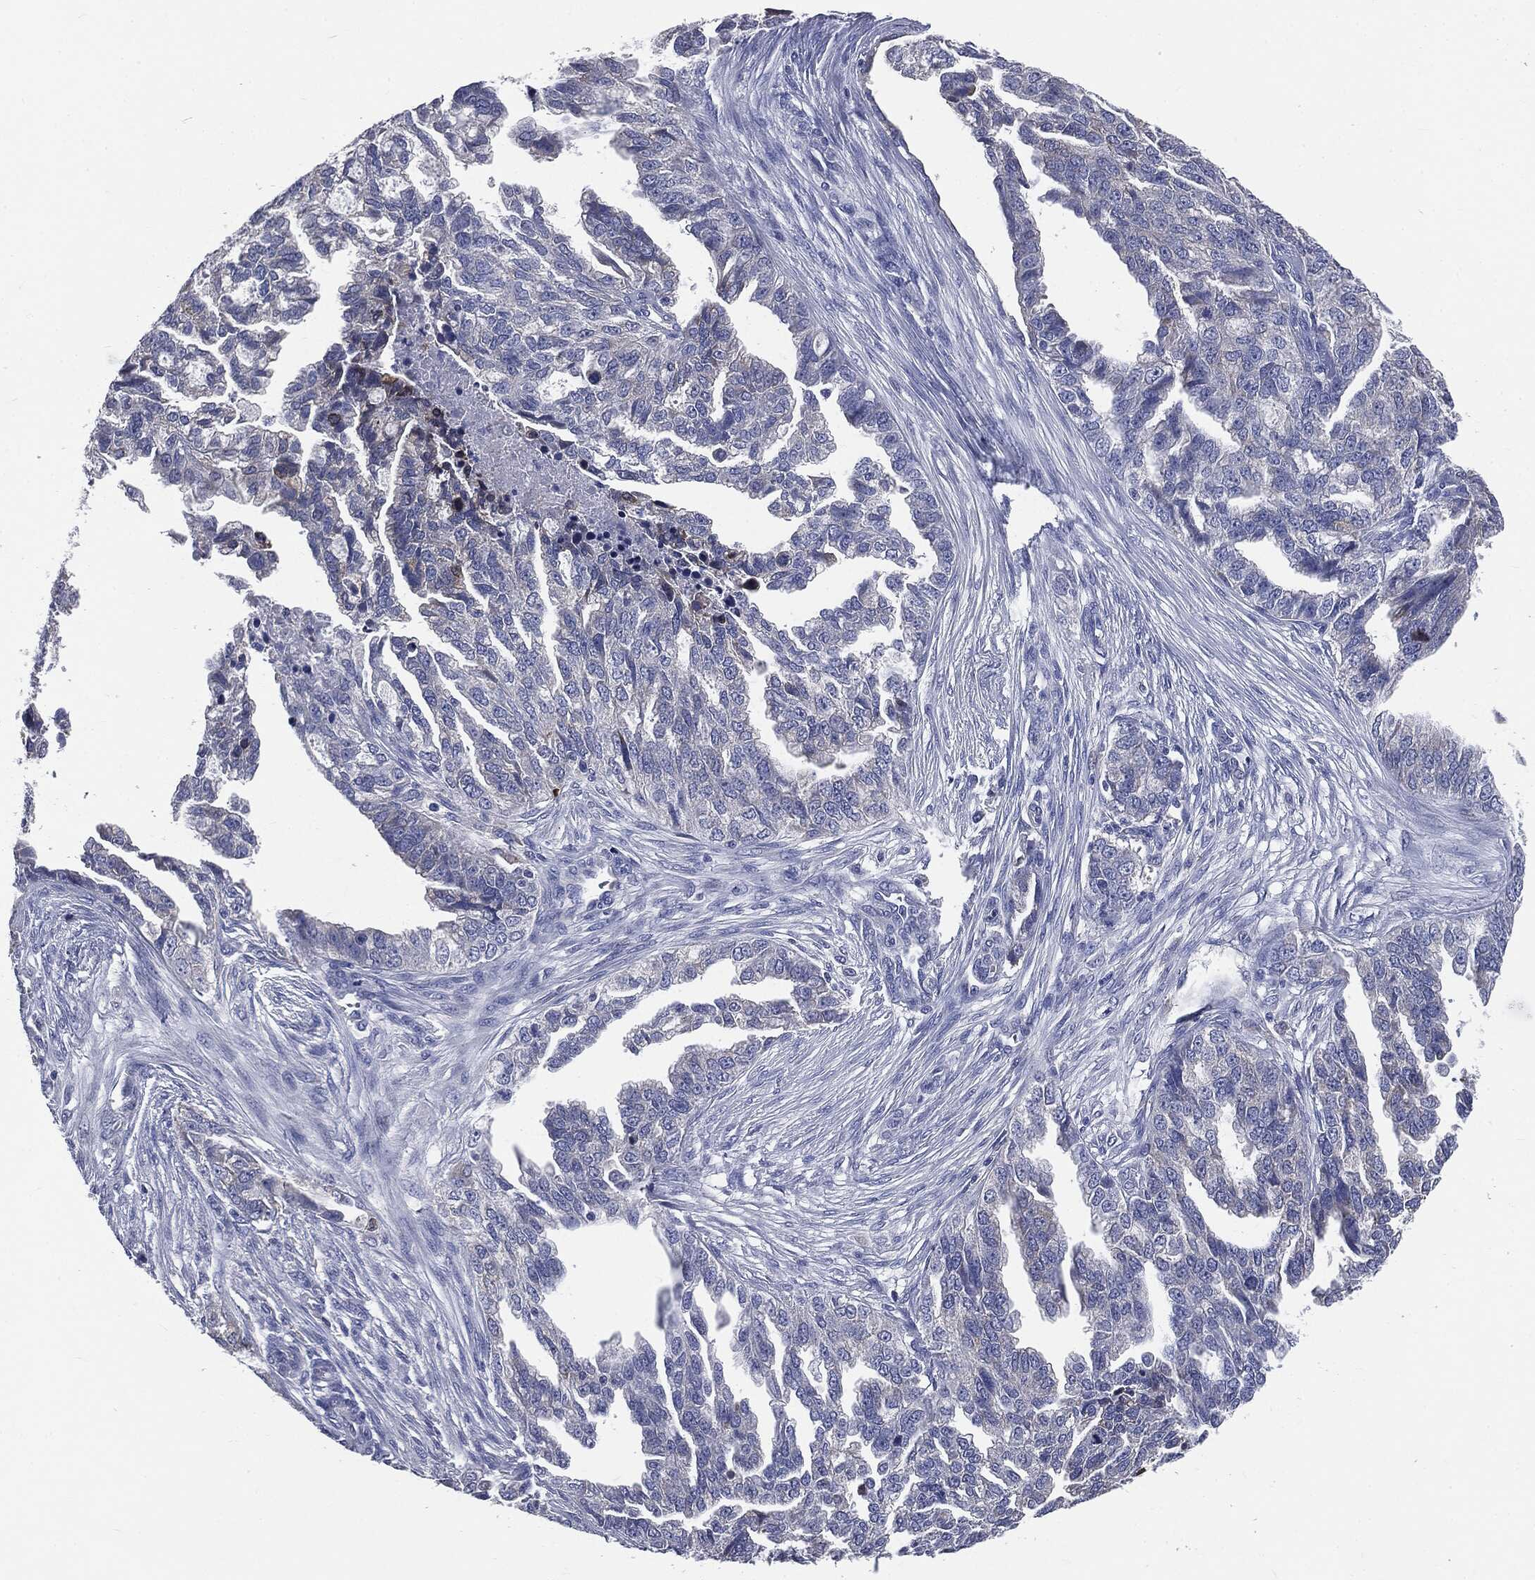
{"staining": {"intensity": "negative", "quantity": "none", "location": "none"}, "tissue": "ovarian cancer", "cell_type": "Tumor cells", "image_type": "cancer", "snomed": [{"axis": "morphology", "description": "Cystadenocarcinoma, serous, NOS"}, {"axis": "topography", "description": "Ovary"}], "caption": "IHC of ovarian cancer (serous cystadenocarcinoma) displays no expression in tumor cells.", "gene": "PTGS2", "patient": {"sex": "female", "age": 51}}